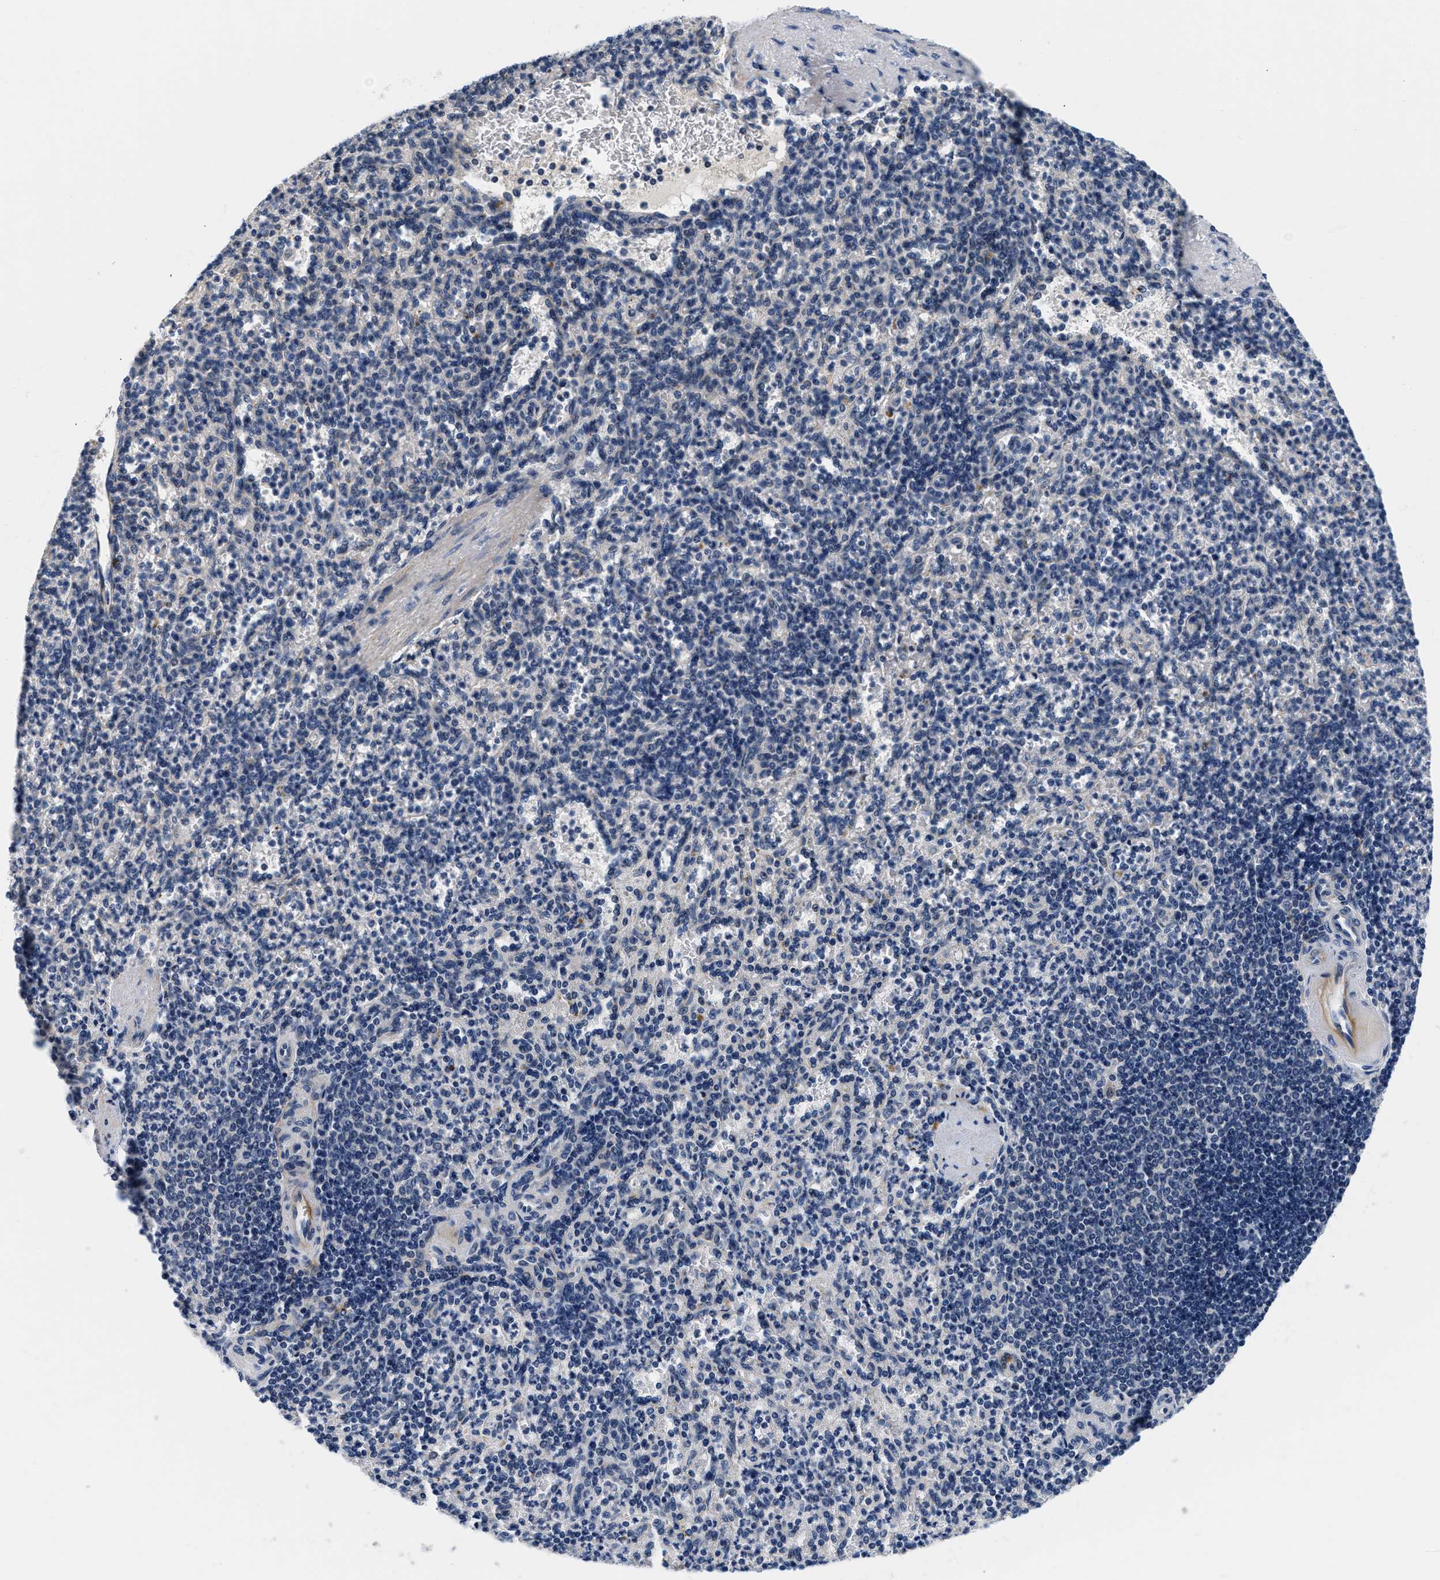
{"staining": {"intensity": "negative", "quantity": "none", "location": "none"}, "tissue": "spleen", "cell_type": "Cells in red pulp", "image_type": "normal", "snomed": [{"axis": "morphology", "description": "Normal tissue, NOS"}, {"axis": "topography", "description": "Spleen"}], "caption": "Immunohistochemistry (IHC) image of unremarkable spleen: human spleen stained with DAB (3,3'-diaminobenzidine) reveals no significant protein expression in cells in red pulp.", "gene": "PDP1", "patient": {"sex": "female", "age": 74}}